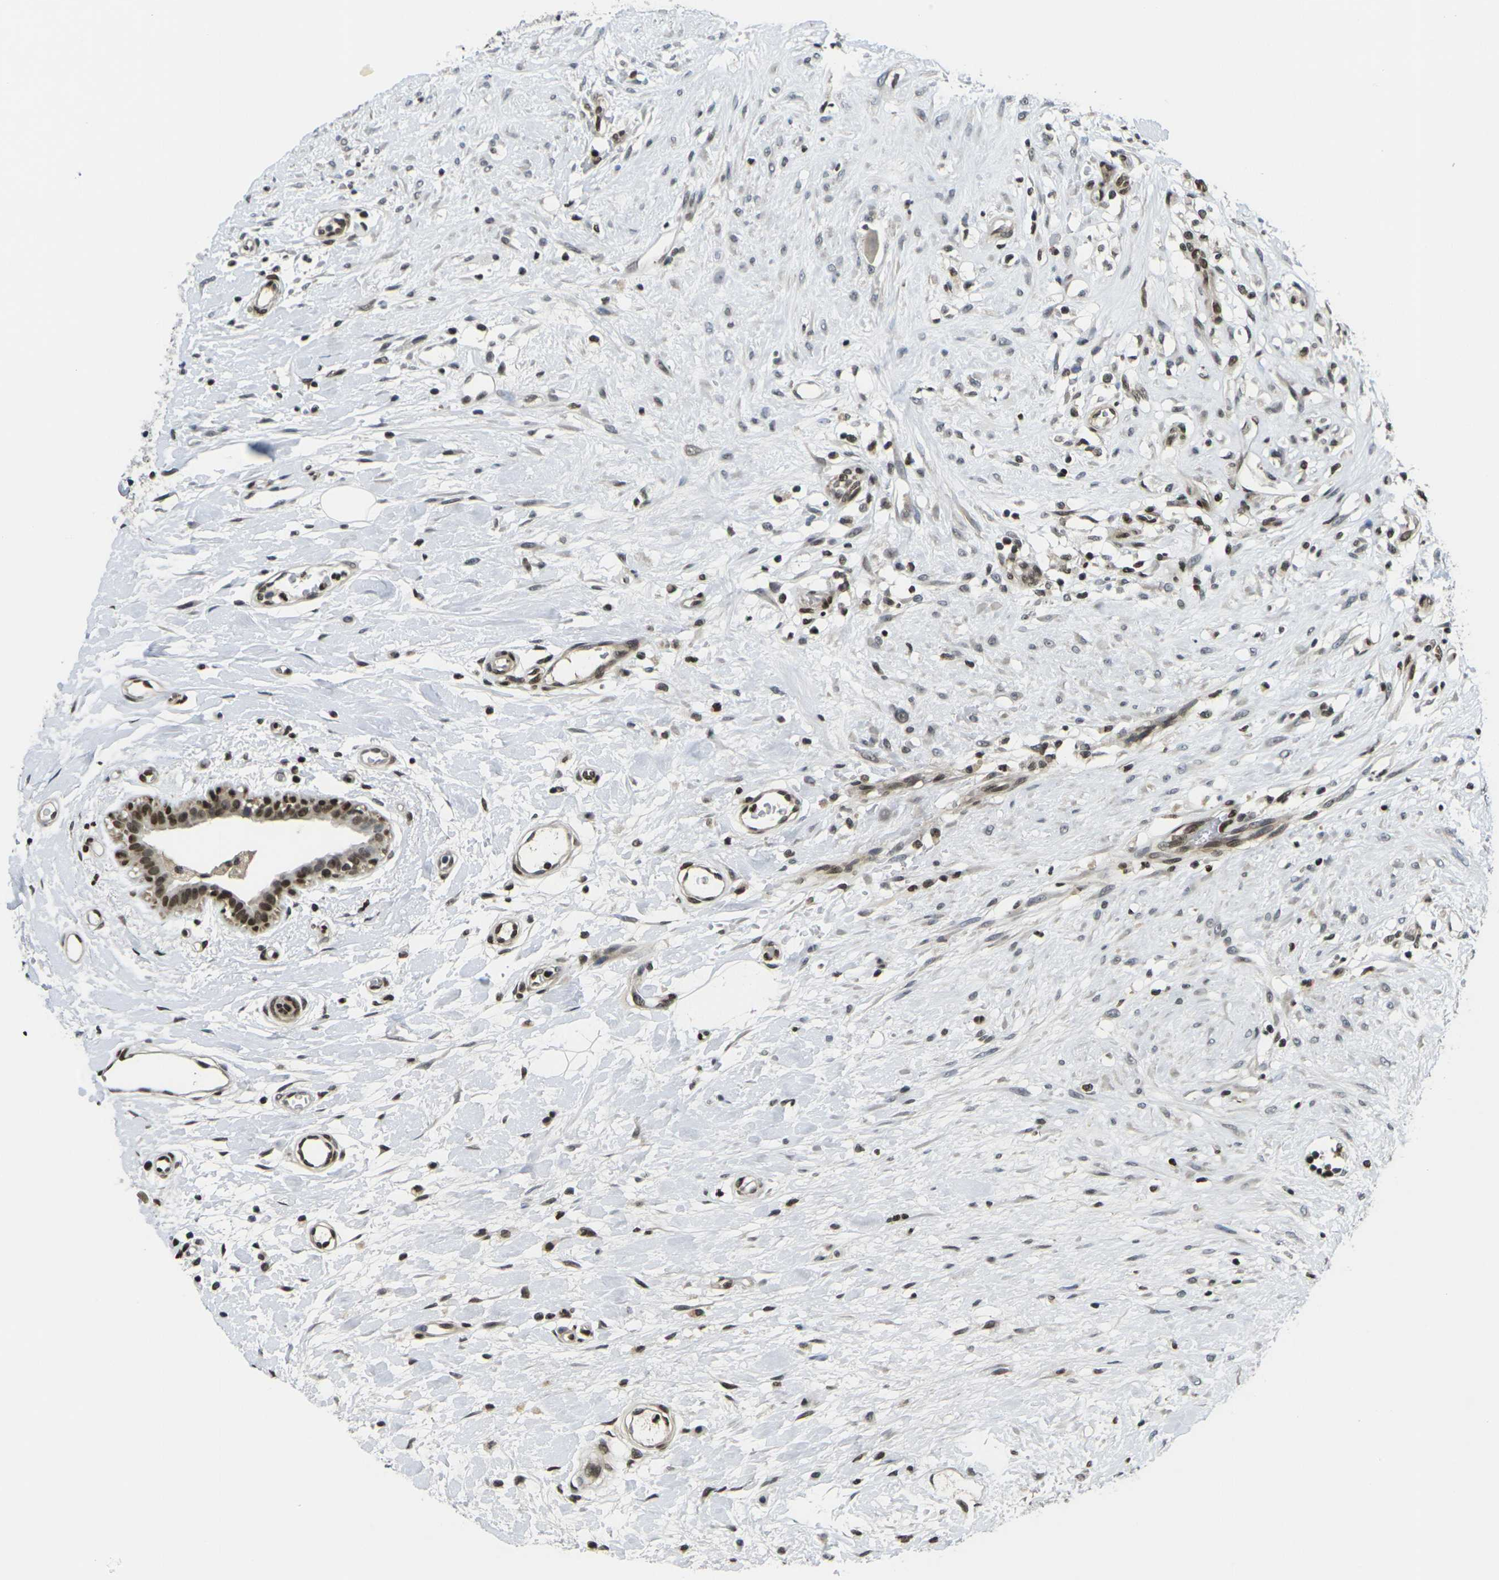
{"staining": {"intensity": "weak", "quantity": "<25%", "location": "nuclear"}, "tissue": "breast cancer", "cell_type": "Tumor cells", "image_type": "cancer", "snomed": [{"axis": "morphology", "description": "Duct carcinoma"}, {"axis": "topography", "description": "Breast"}], "caption": "The IHC image has no significant positivity in tumor cells of breast cancer tissue.", "gene": "H1-10", "patient": {"sex": "female", "age": 40}}